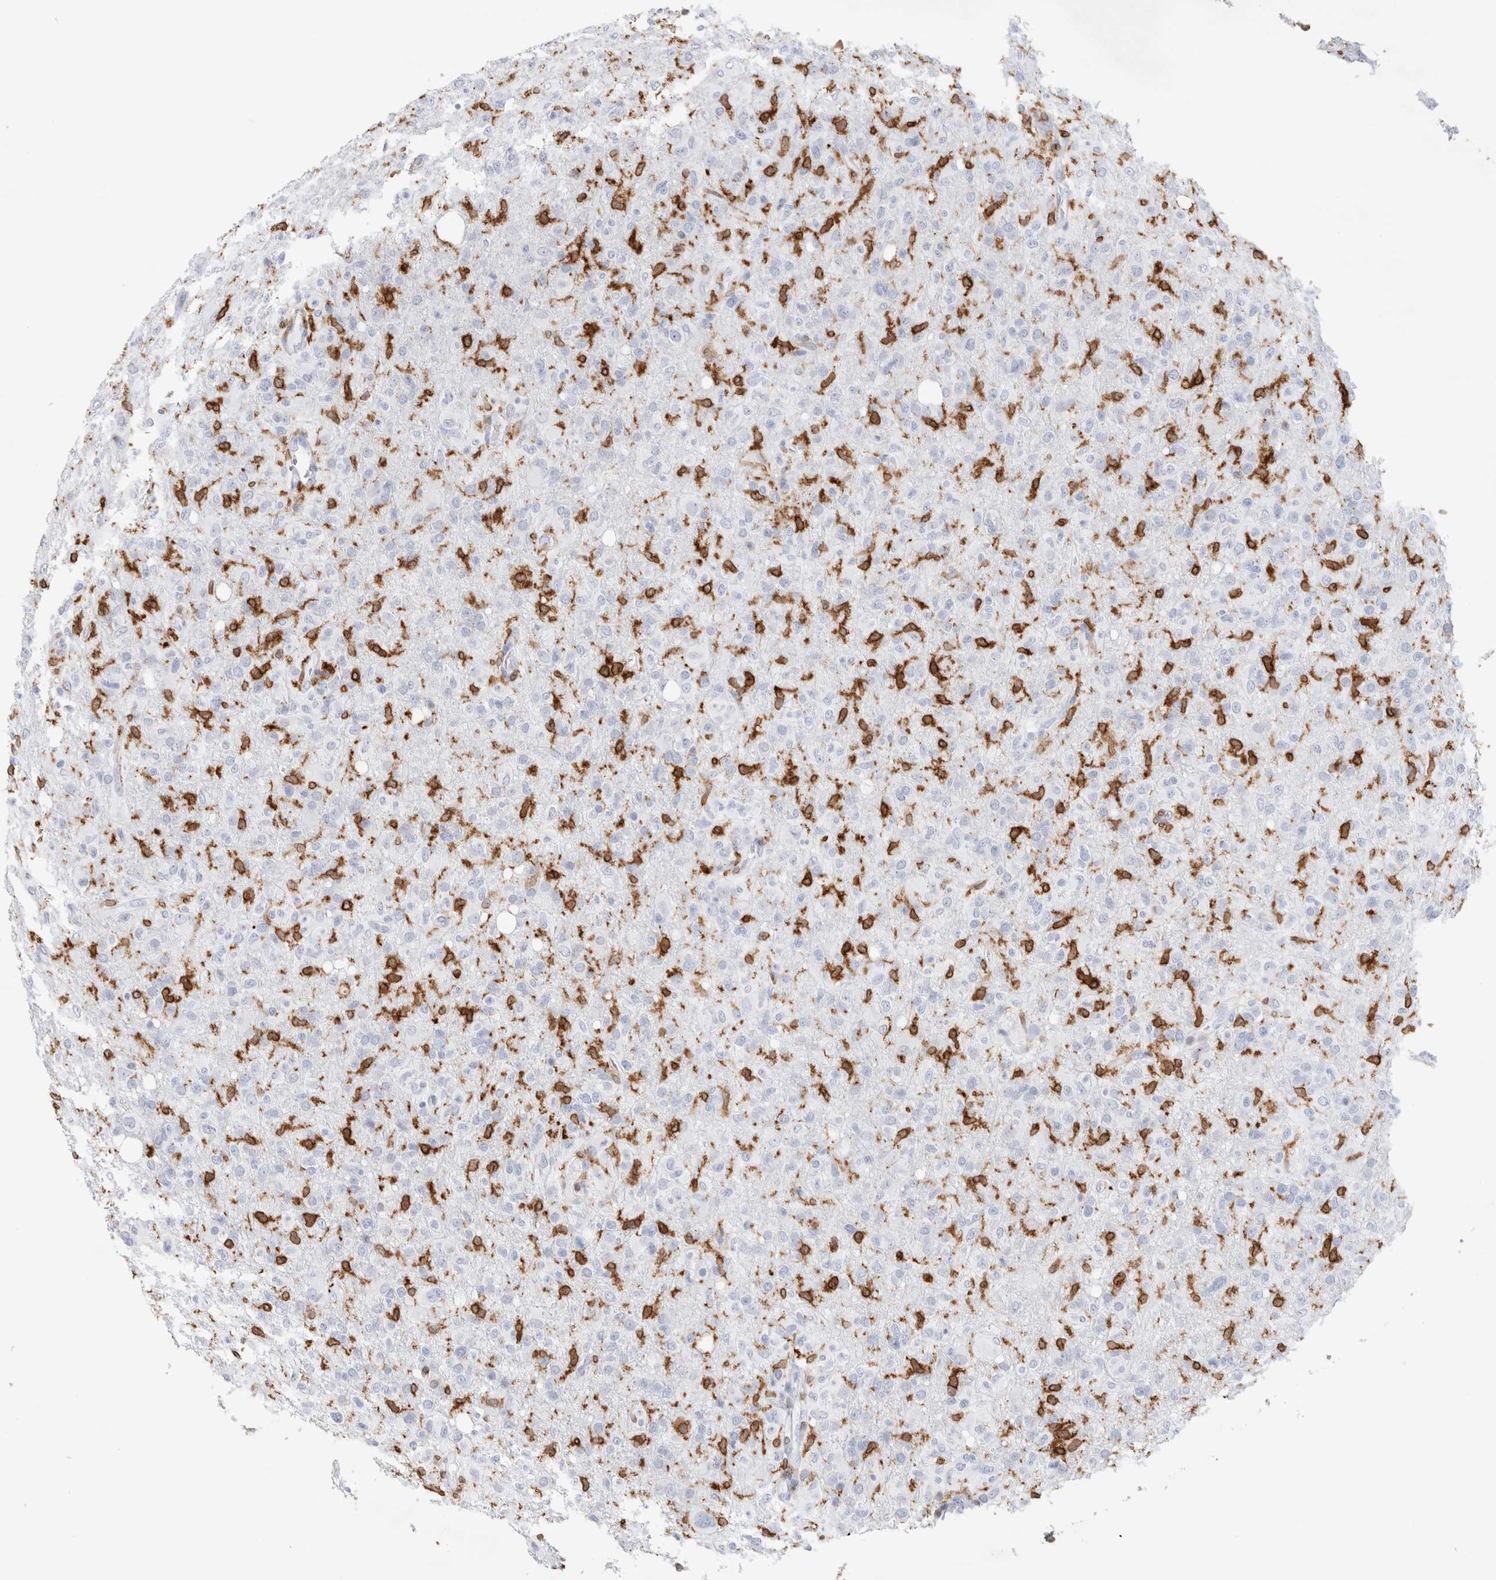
{"staining": {"intensity": "negative", "quantity": "none", "location": "none"}, "tissue": "glioma", "cell_type": "Tumor cells", "image_type": "cancer", "snomed": [{"axis": "morphology", "description": "Glioma, malignant, High grade"}, {"axis": "topography", "description": "Brain"}], "caption": "Immunohistochemistry (IHC) photomicrograph of neoplastic tissue: glioma stained with DAB exhibits no significant protein expression in tumor cells. The staining is performed using DAB brown chromogen with nuclei counter-stained in using hematoxylin.", "gene": "ALOX5AP", "patient": {"sex": "female", "age": 57}}